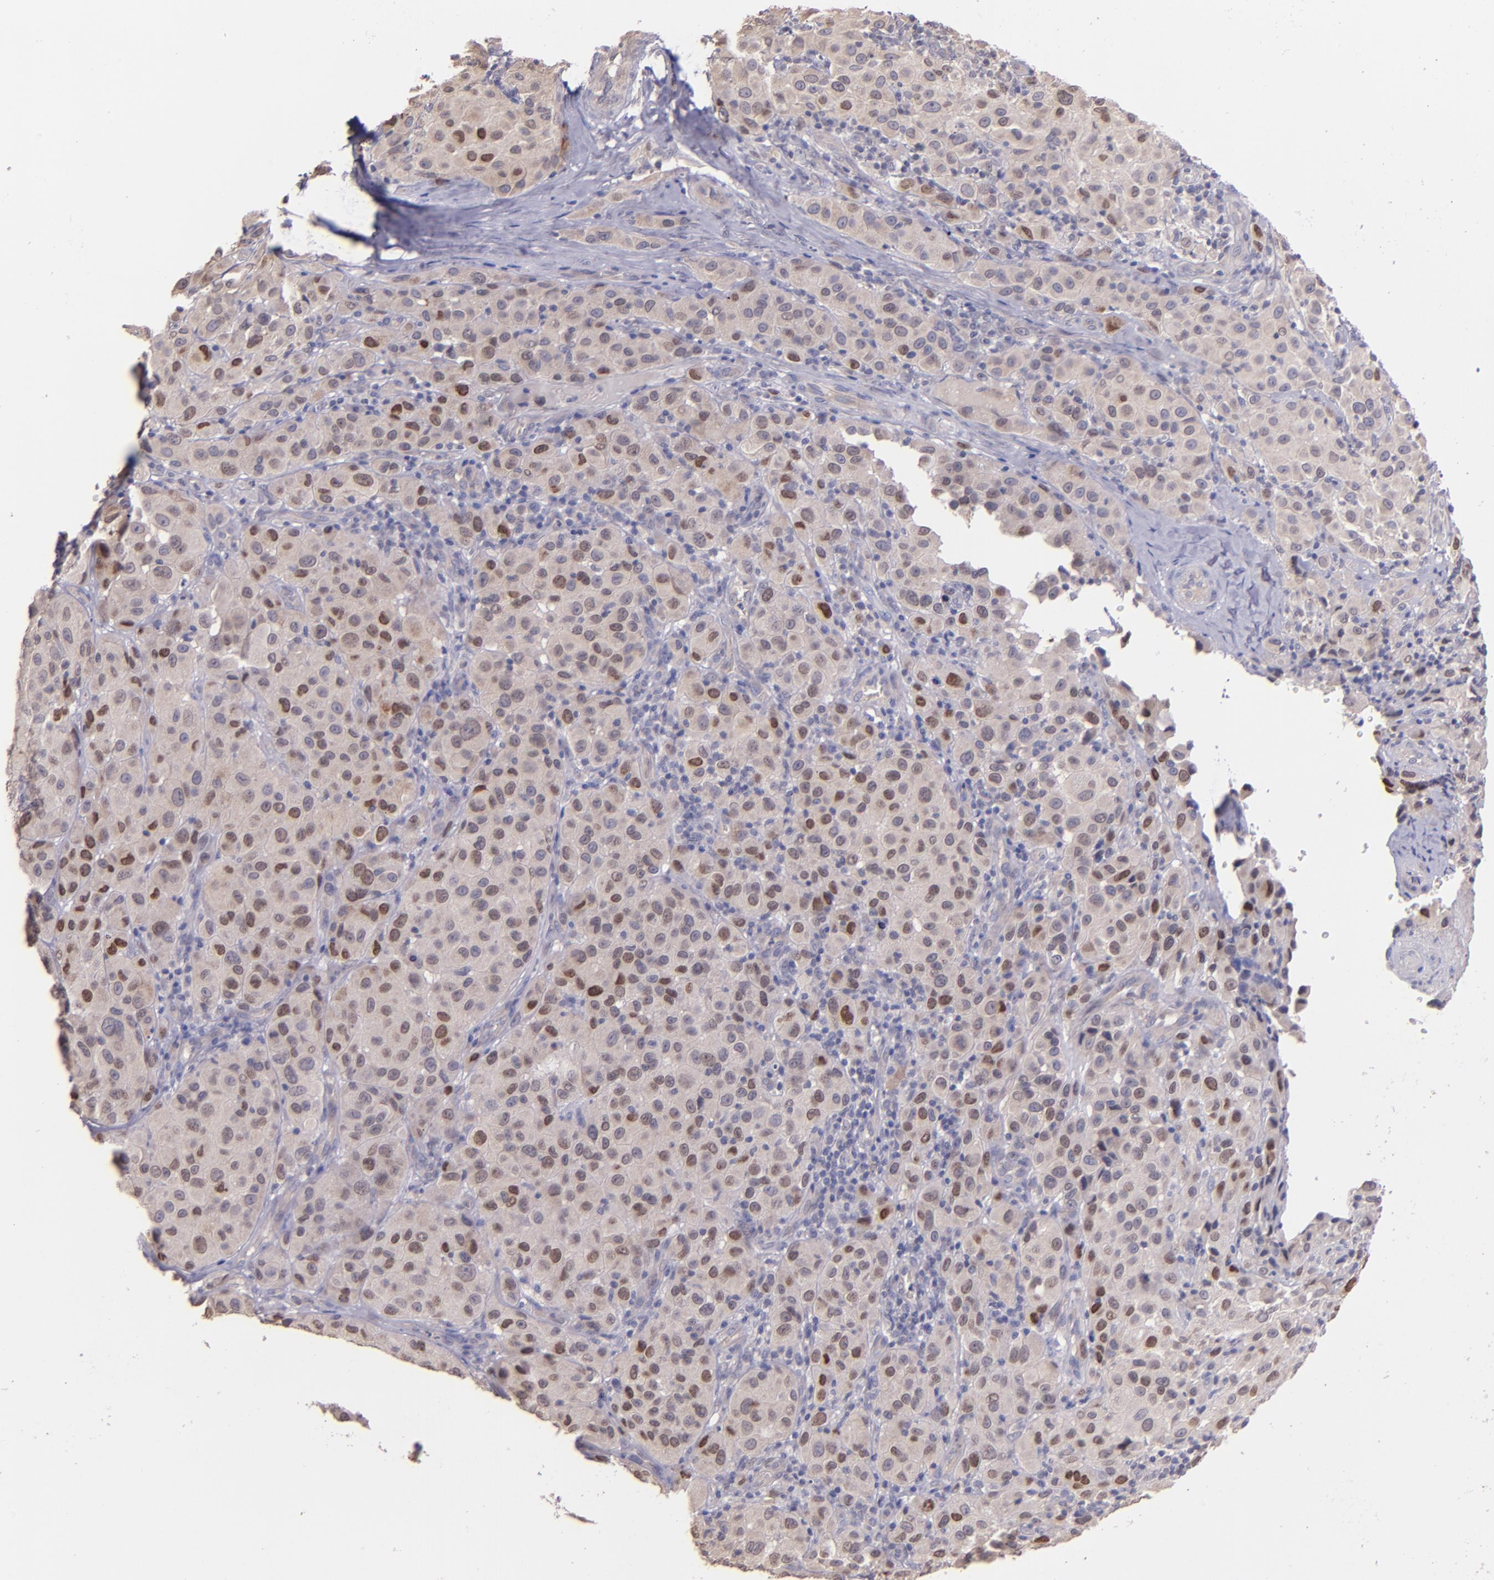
{"staining": {"intensity": "moderate", "quantity": ">75%", "location": "nuclear"}, "tissue": "melanoma", "cell_type": "Tumor cells", "image_type": "cancer", "snomed": [{"axis": "morphology", "description": "Malignant melanoma, NOS"}, {"axis": "topography", "description": "Skin"}], "caption": "Melanoma stained with a brown dye shows moderate nuclear positive staining in approximately >75% of tumor cells.", "gene": "NUP62CL", "patient": {"sex": "female", "age": 21}}